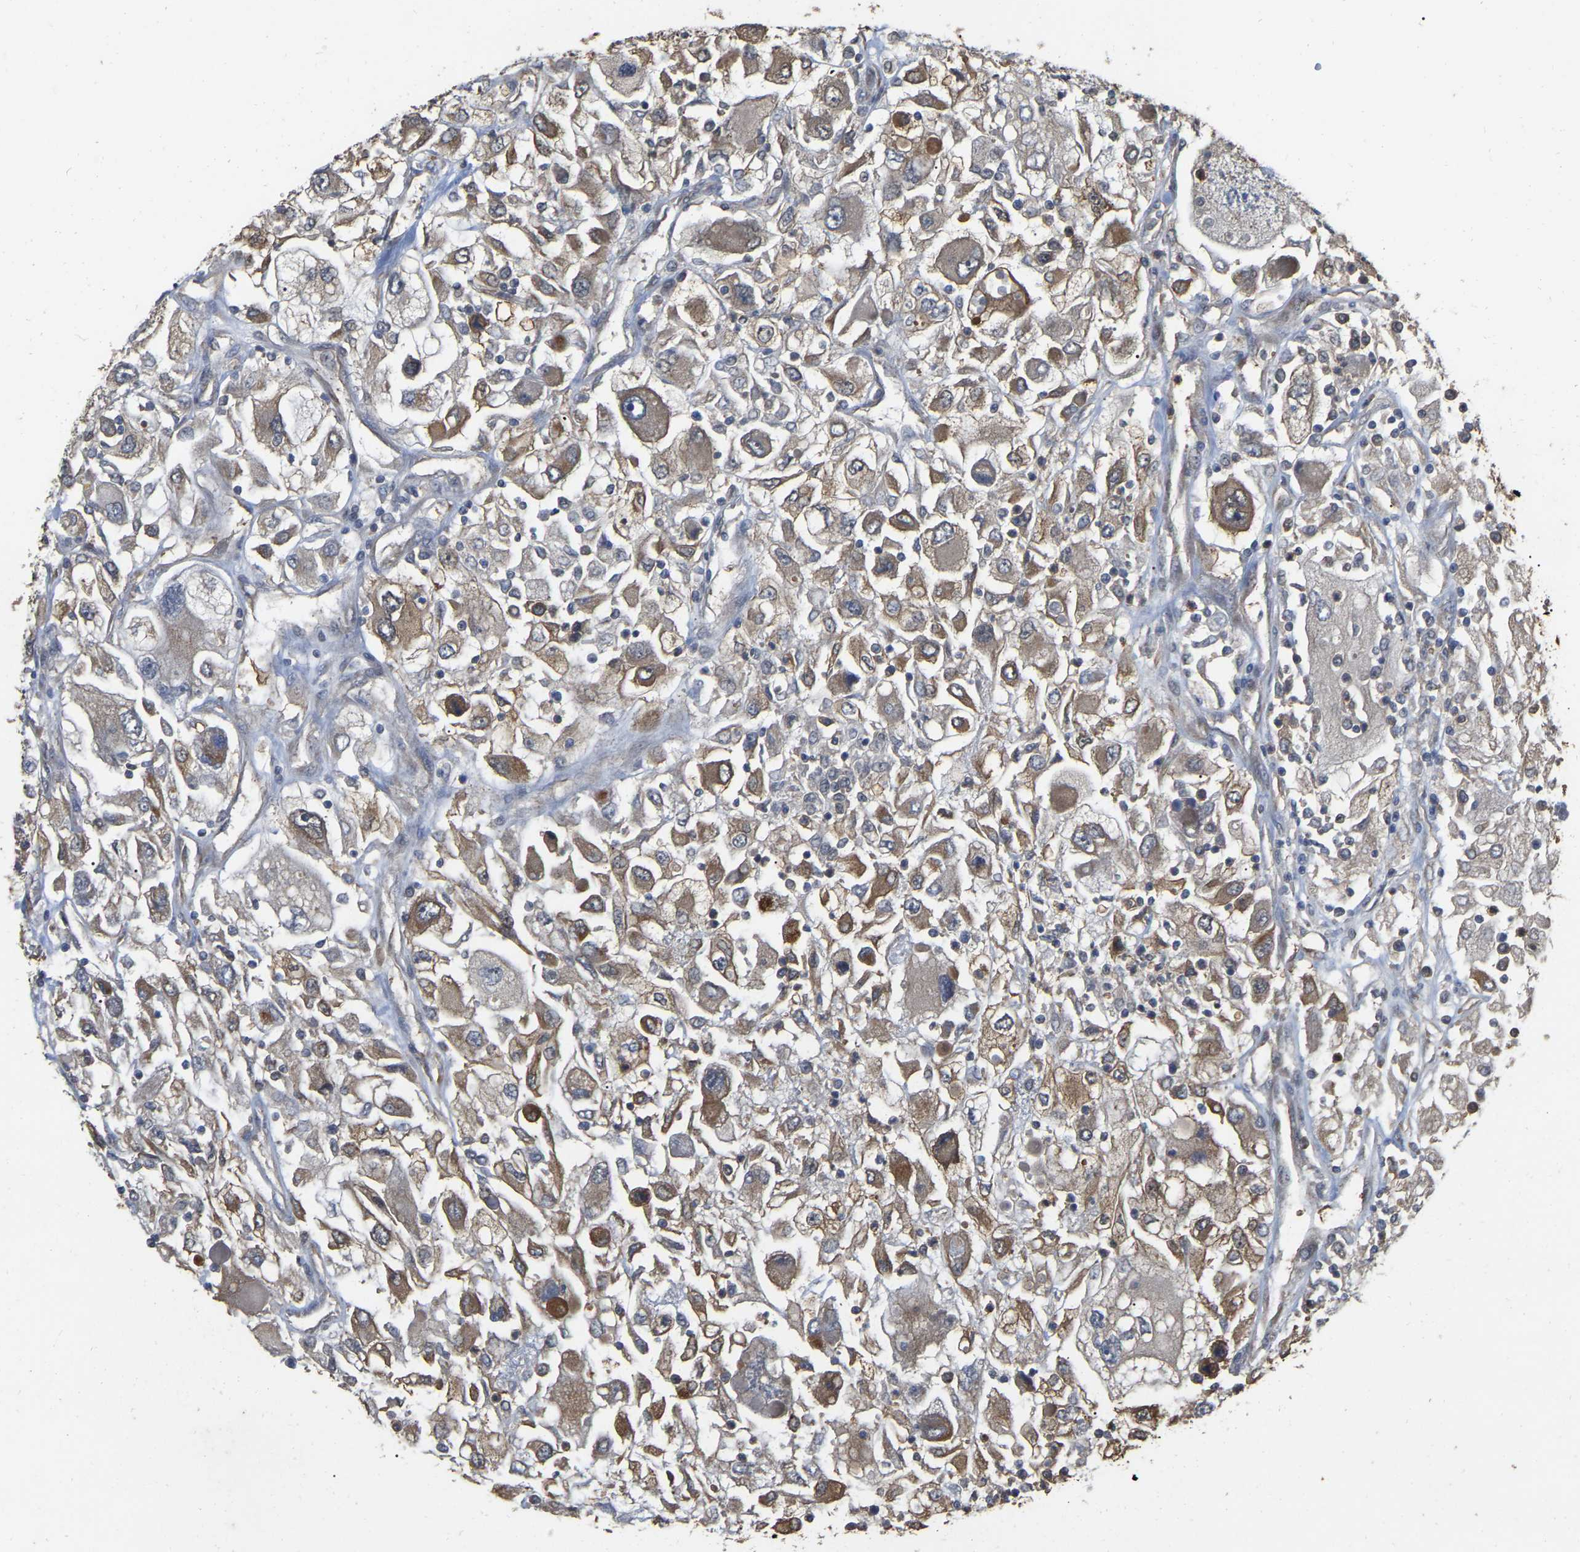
{"staining": {"intensity": "moderate", "quantity": ">75%", "location": "cytoplasmic/membranous"}, "tissue": "renal cancer", "cell_type": "Tumor cells", "image_type": "cancer", "snomed": [{"axis": "morphology", "description": "Adenocarcinoma, NOS"}, {"axis": "topography", "description": "Kidney"}], "caption": "IHC (DAB) staining of renal cancer shows moderate cytoplasmic/membranous protein positivity in approximately >75% of tumor cells. The protein is shown in brown color, while the nuclei are stained blue.", "gene": "FAM219A", "patient": {"sex": "female", "age": 52}}